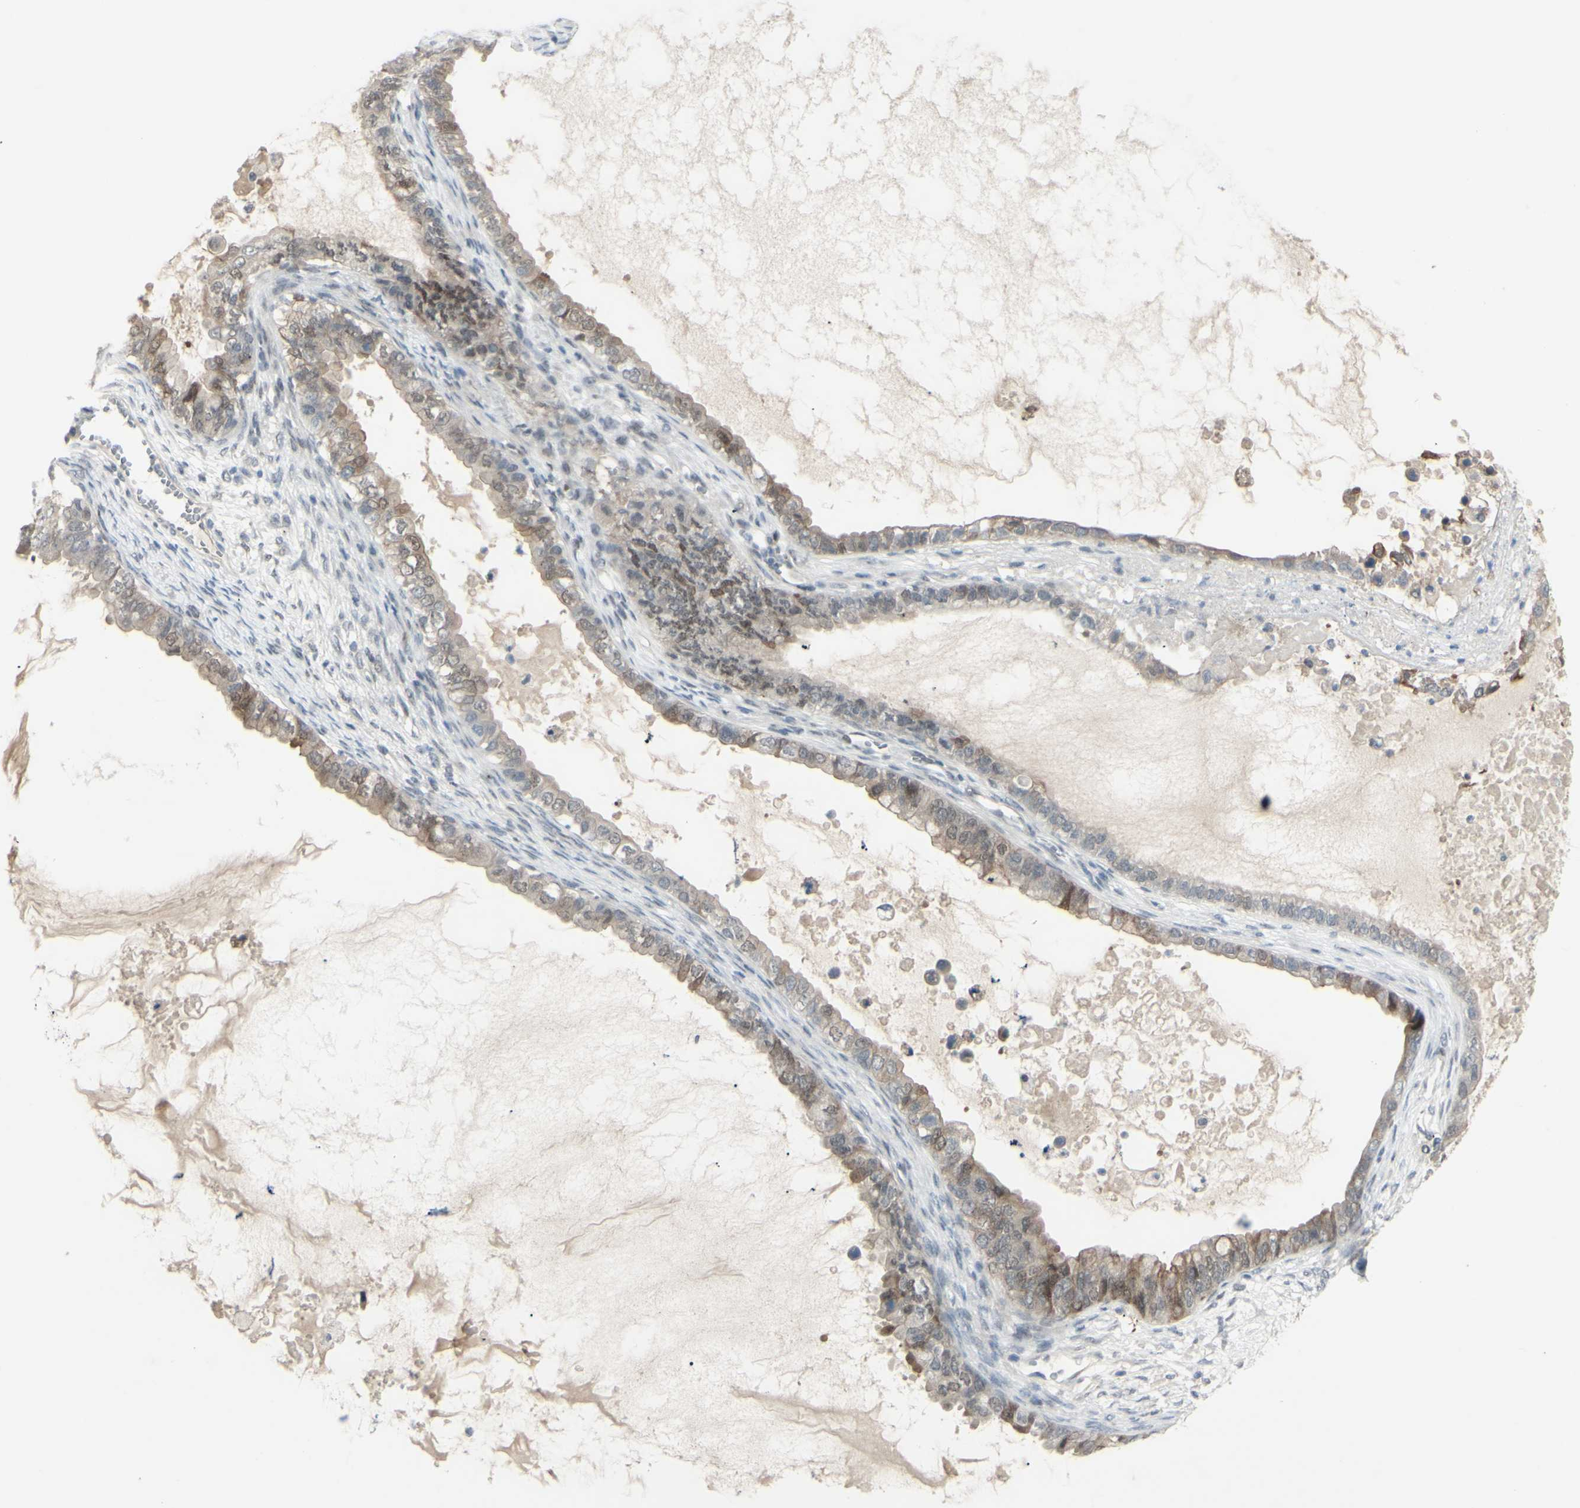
{"staining": {"intensity": "moderate", "quantity": ">75%", "location": "cytoplasmic/membranous"}, "tissue": "ovarian cancer", "cell_type": "Tumor cells", "image_type": "cancer", "snomed": [{"axis": "morphology", "description": "Cystadenocarcinoma, mucinous, NOS"}, {"axis": "topography", "description": "Ovary"}], "caption": "Moderate cytoplasmic/membranous protein positivity is present in about >75% of tumor cells in mucinous cystadenocarcinoma (ovarian).", "gene": "ETNK1", "patient": {"sex": "female", "age": 80}}